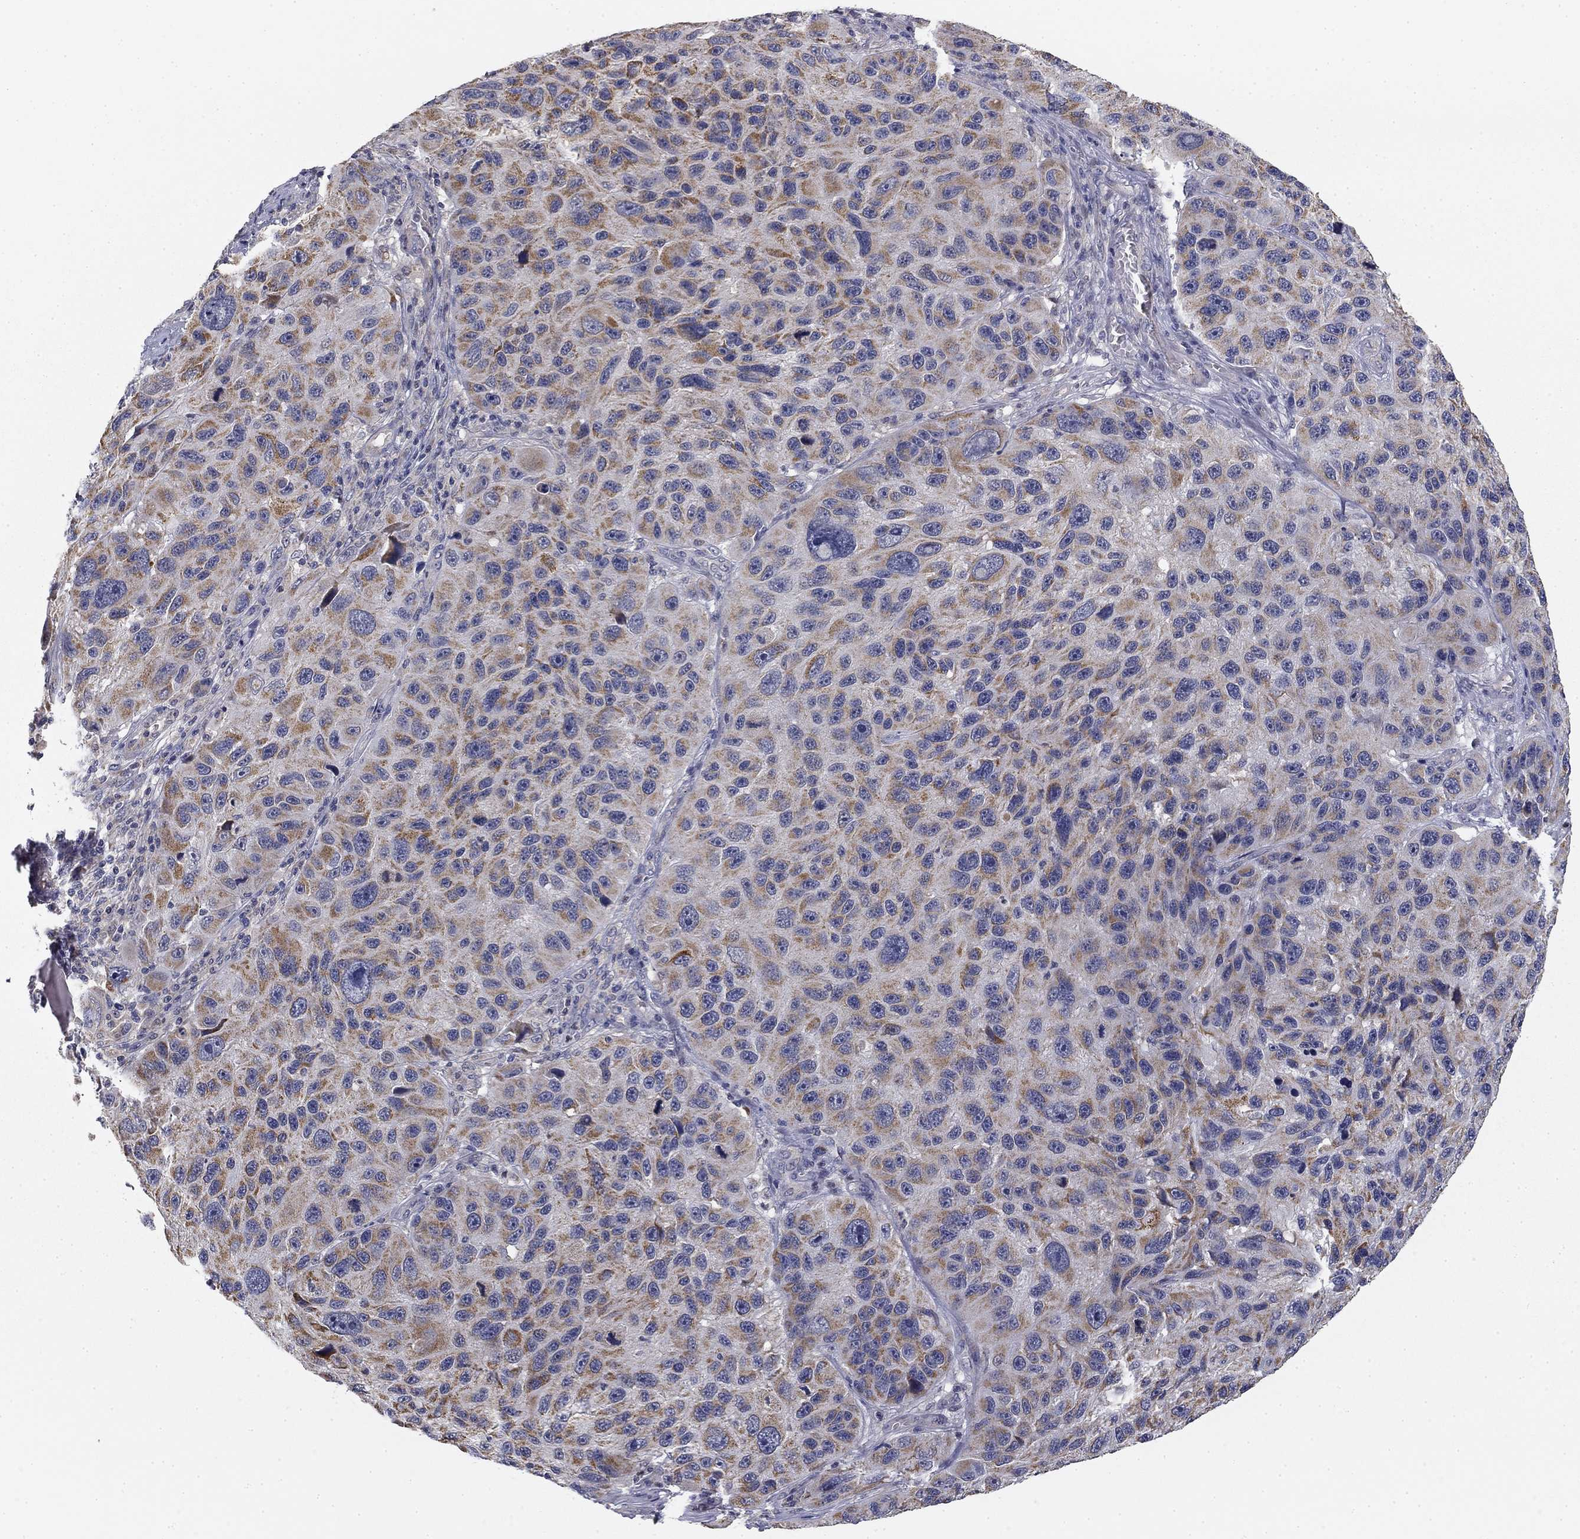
{"staining": {"intensity": "moderate", "quantity": "25%-75%", "location": "cytoplasmic/membranous"}, "tissue": "melanoma", "cell_type": "Tumor cells", "image_type": "cancer", "snomed": [{"axis": "morphology", "description": "Malignant melanoma, NOS"}, {"axis": "topography", "description": "Skin"}], "caption": "Protein staining of malignant melanoma tissue reveals moderate cytoplasmic/membranous staining in about 25%-75% of tumor cells. Immunohistochemistry stains the protein in brown and the nuclei are stained blue.", "gene": "SLC2A9", "patient": {"sex": "male", "age": 53}}